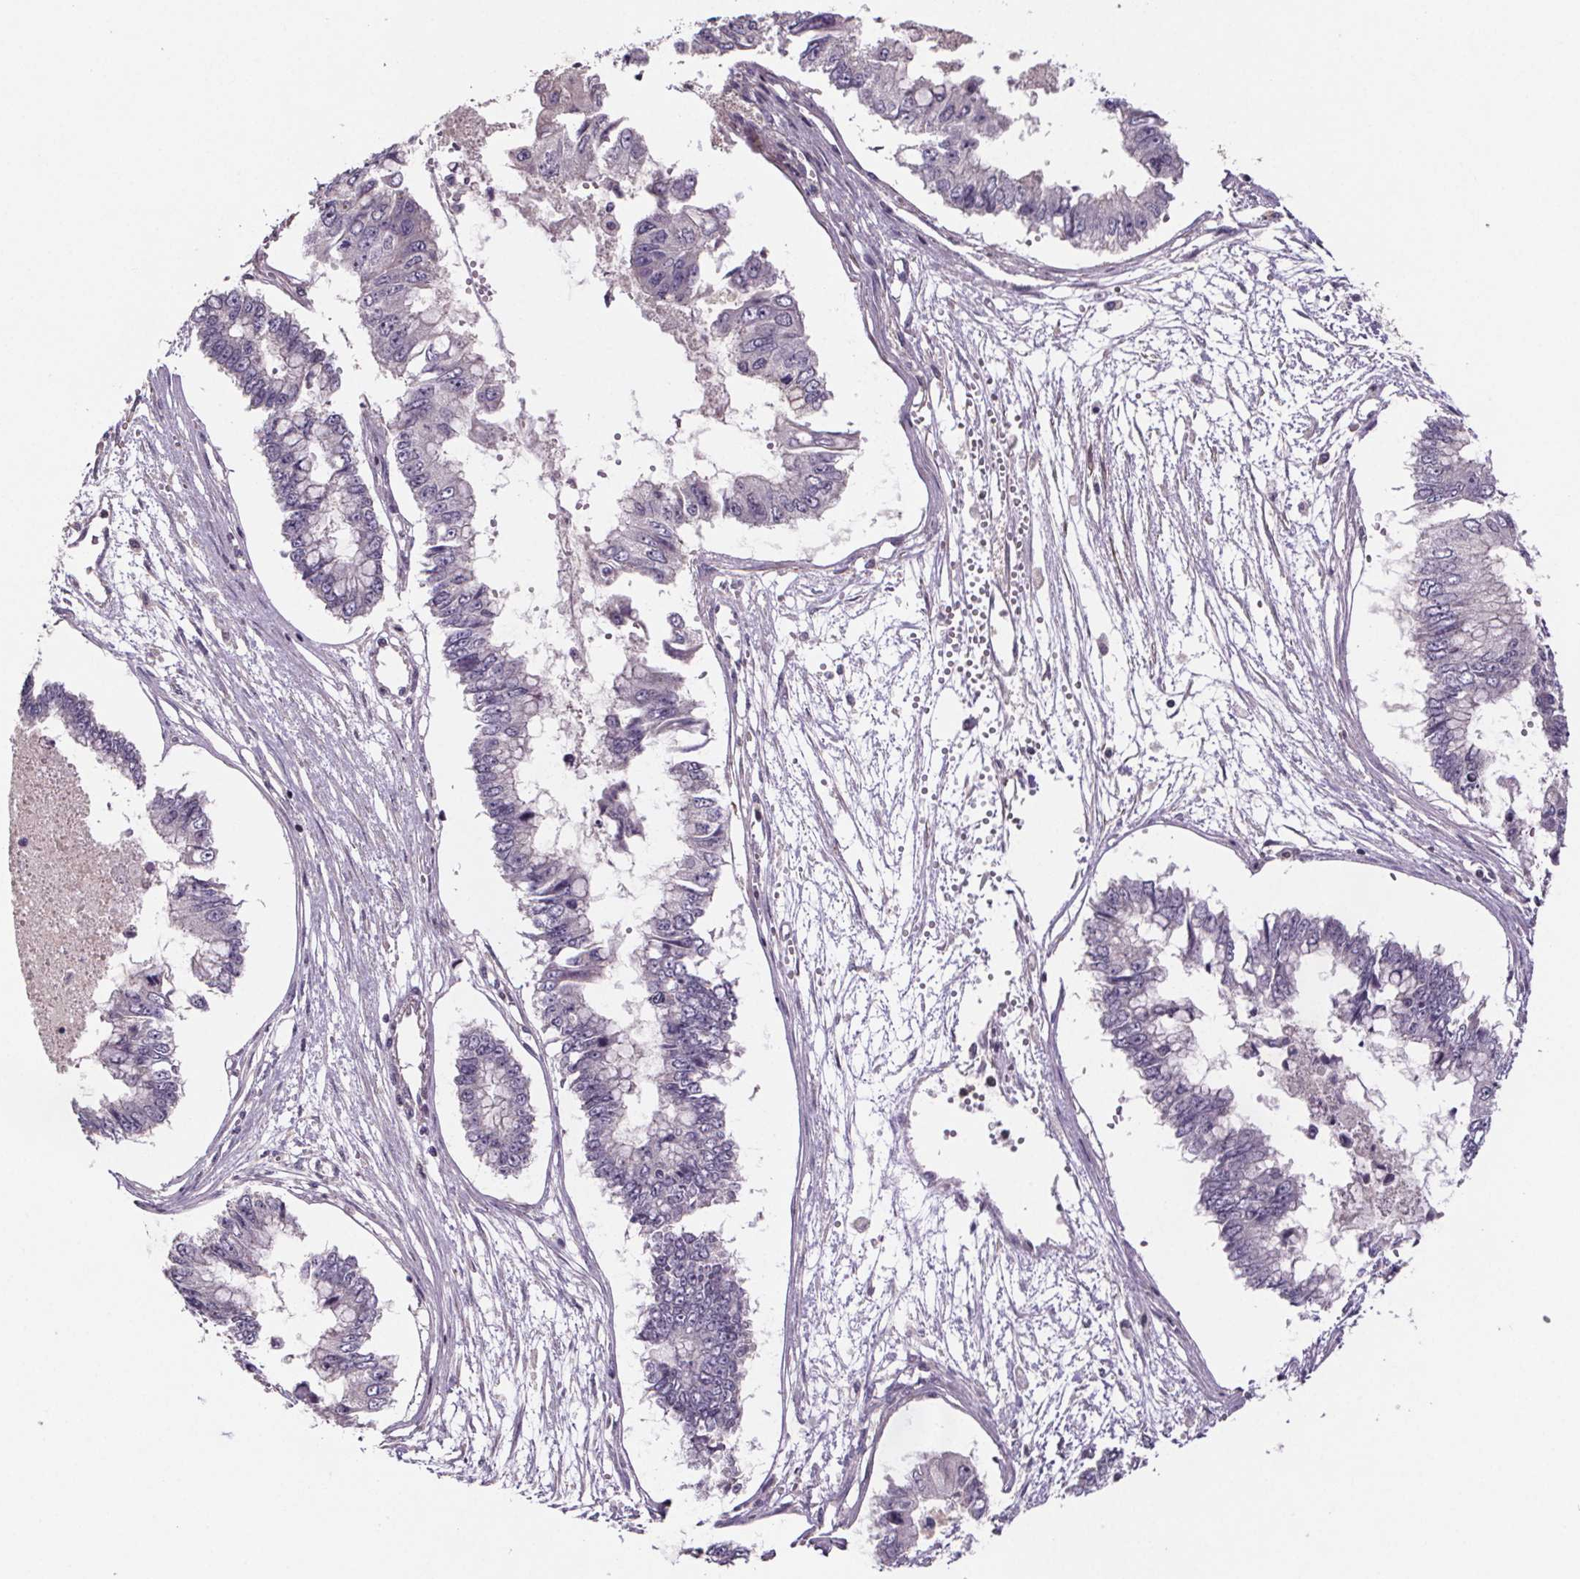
{"staining": {"intensity": "negative", "quantity": "none", "location": "none"}, "tissue": "ovarian cancer", "cell_type": "Tumor cells", "image_type": "cancer", "snomed": [{"axis": "morphology", "description": "Cystadenocarcinoma, mucinous, NOS"}, {"axis": "topography", "description": "Ovary"}], "caption": "An immunohistochemistry histopathology image of ovarian mucinous cystadenocarcinoma is shown. There is no staining in tumor cells of ovarian mucinous cystadenocarcinoma.", "gene": "CLN3", "patient": {"sex": "female", "age": 72}}